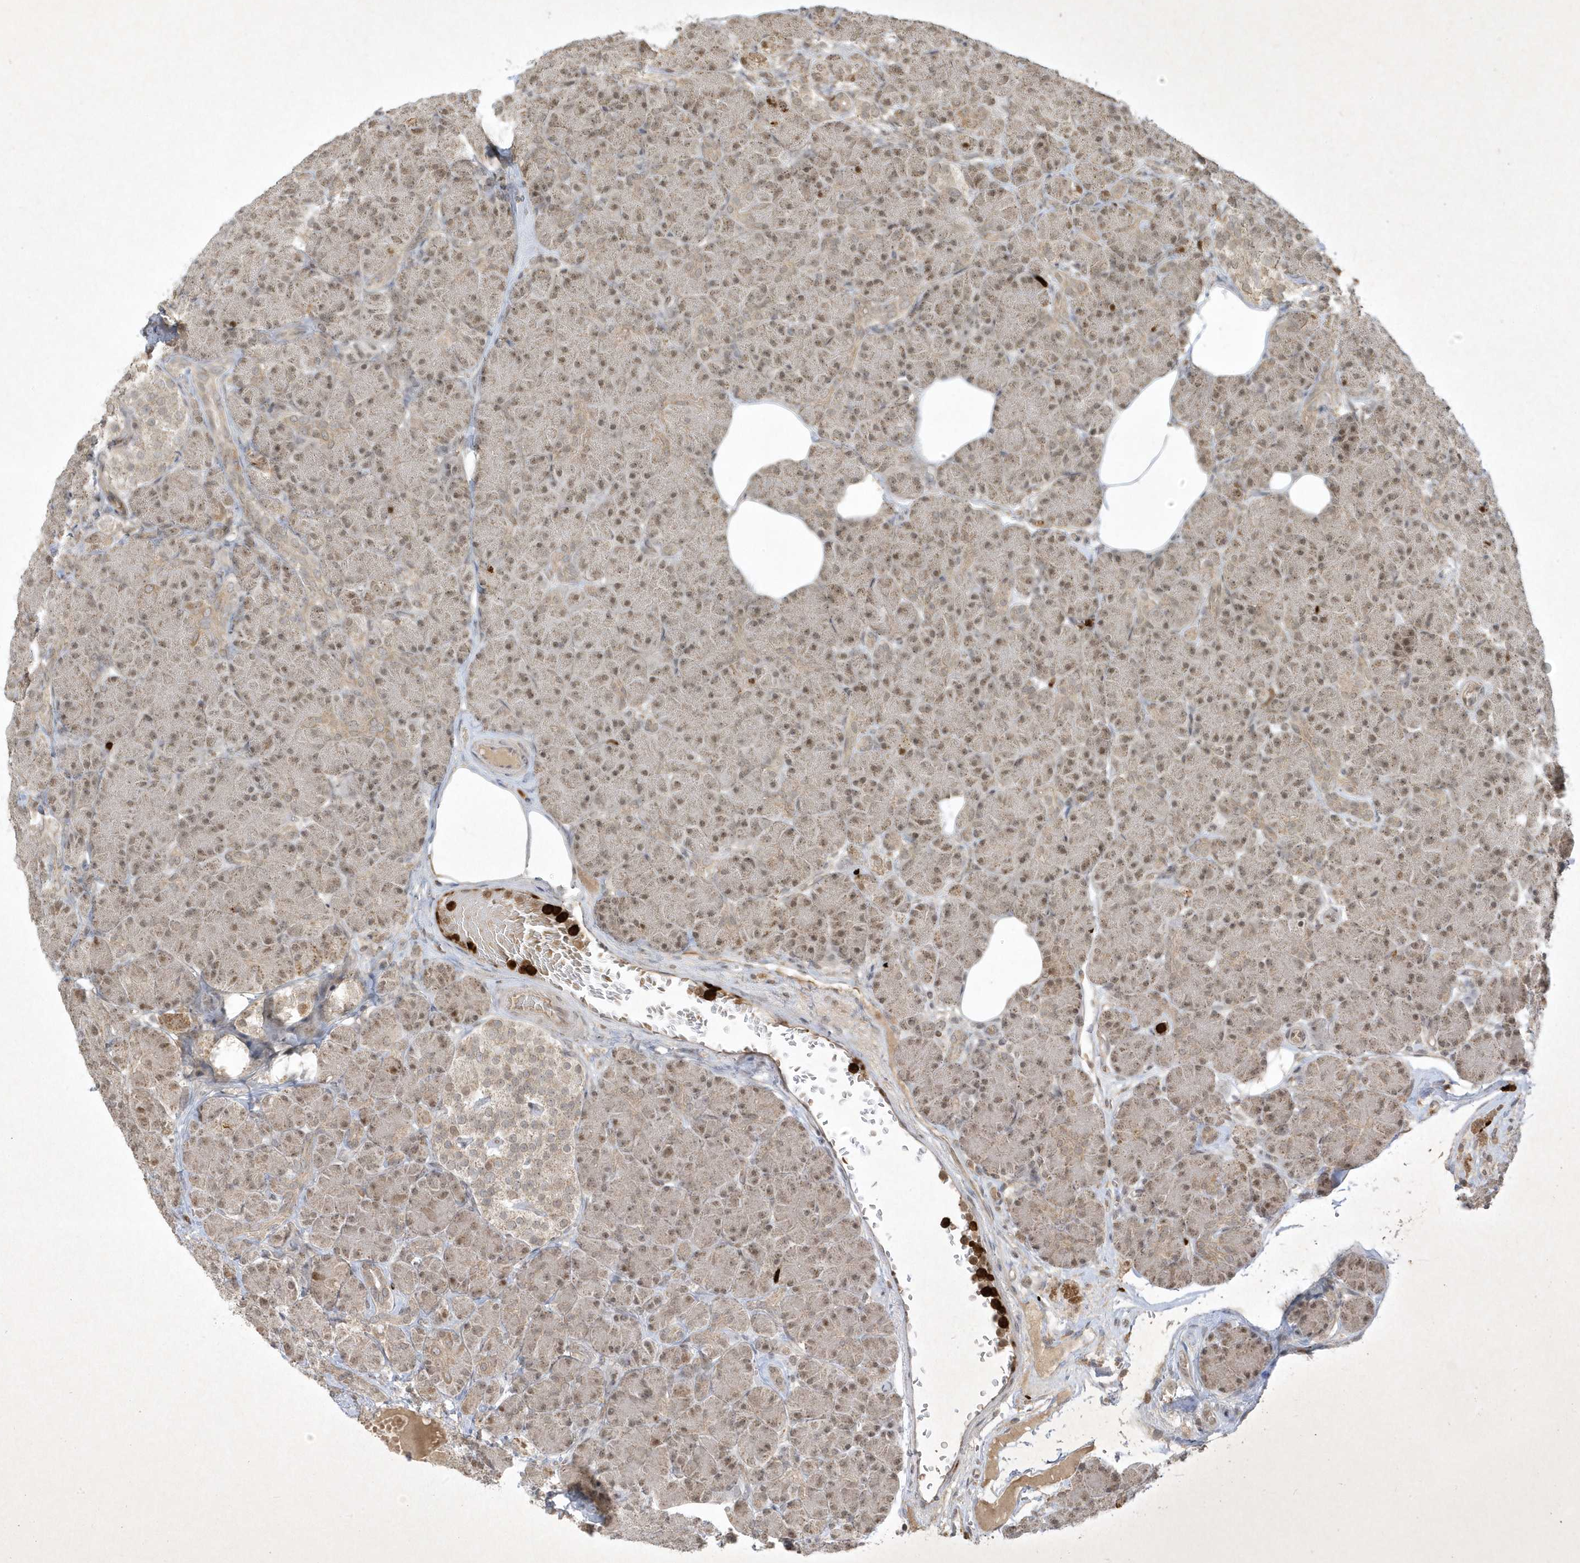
{"staining": {"intensity": "moderate", "quantity": ">75%", "location": "cytoplasmic/membranous,nuclear"}, "tissue": "pancreas", "cell_type": "Exocrine glandular cells", "image_type": "normal", "snomed": [{"axis": "morphology", "description": "Normal tissue, NOS"}, {"axis": "topography", "description": "Pancreas"}], "caption": "About >75% of exocrine glandular cells in benign pancreas demonstrate moderate cytoplasmic/membranous,nuclear protein positivity as visualized by brown immunohistochemical staining.", "gene": "ZNF213", "patient": {"sex": "female", "age": 43}}